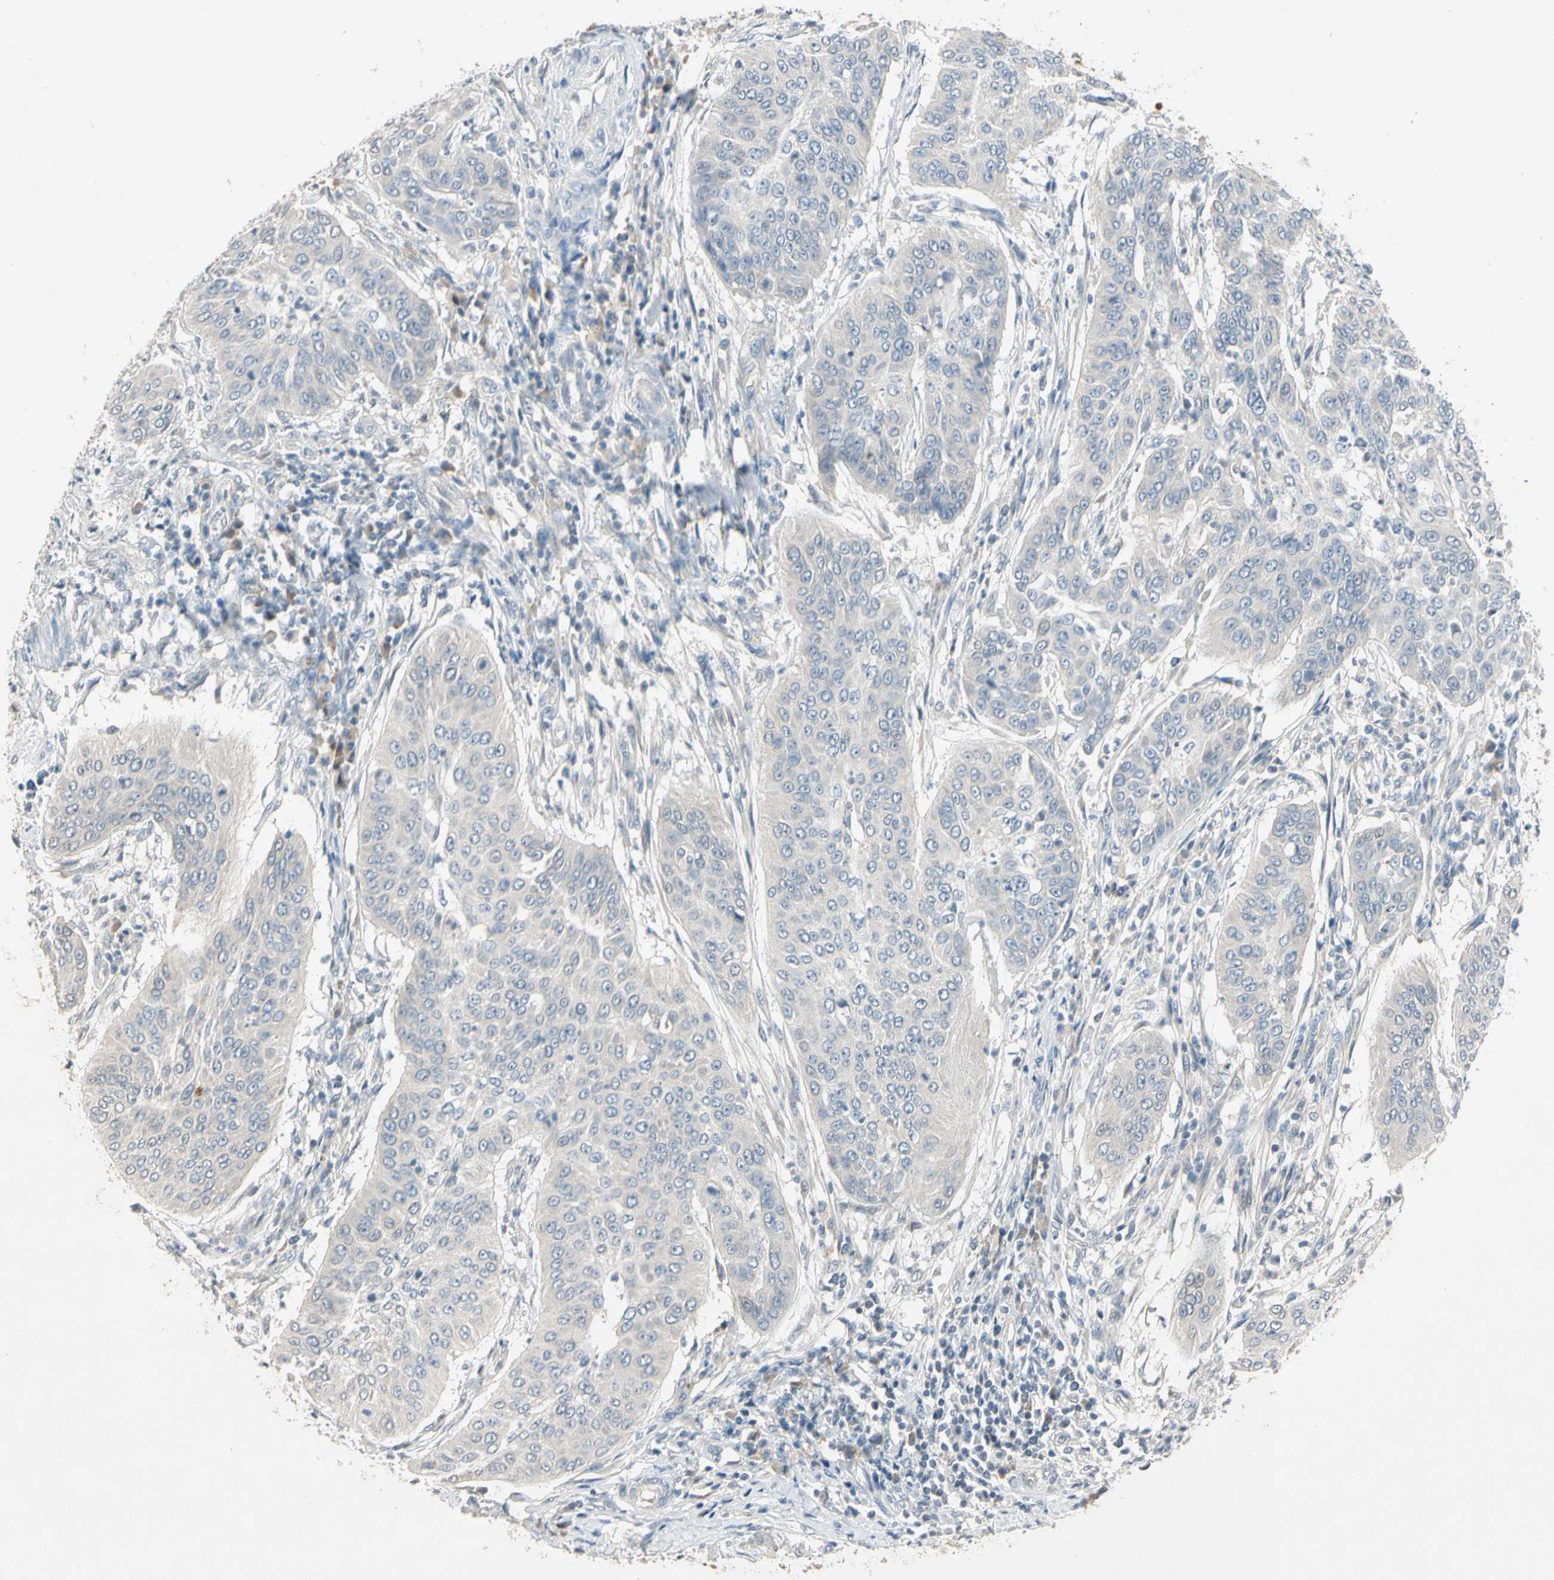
{"staining": {"intensity": "negative", "quantity": "none", "location": "none"}, "tissue": "cervical cancer", "cell_type": "Tumor cells", "image_type": "cancer", "snomed": [{"axis": "morphology", "description": "Normal tissue, NOS"}, {"axis": "morphology", "description": "Squamous cell carcinoma, NOS"}, {"axis": "topography", "description": "Cervix"}], "caption": "A photomicrograph of cervical squamous cell carcinoma stained for a protein reveals no brown staining in tumor cells. Brightfield microscopy of immunohistochemistry stained with DAB (brown) and hematoxylin (blue), captured at high magnification.", "gene": "PRSS21", "patient": {"sex": "female", "age": 39}}